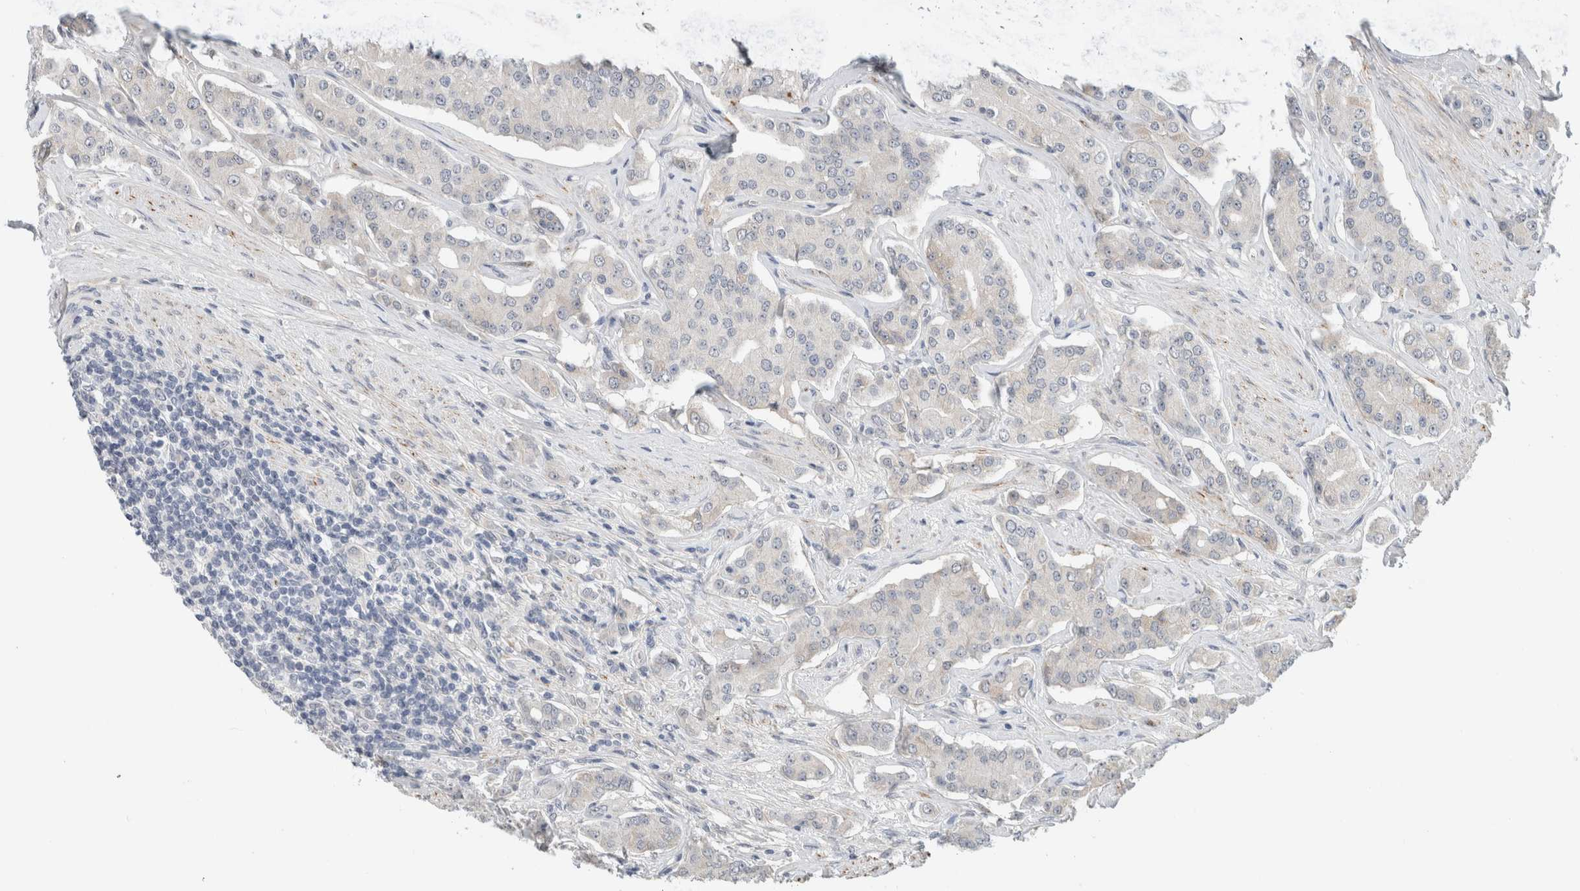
{"staining": {"intensity": "negative", "quantity": "none", "location": "none"}, "tissue": "prostate cancer", "cell_type": "Tumor cells", "image_type": "cancer", "snomed": [{"axis": "morphology", "description": "Adenocarcinoma, High grade"}, {"axis": "topography", "description": "Prostate"}], "caption": "Tumor cells show no significant positivity in prostate cancer (high-grade adenocarcinoma).", "gene": "HCN3", "patient": {"sex": "male", "age": 71}}